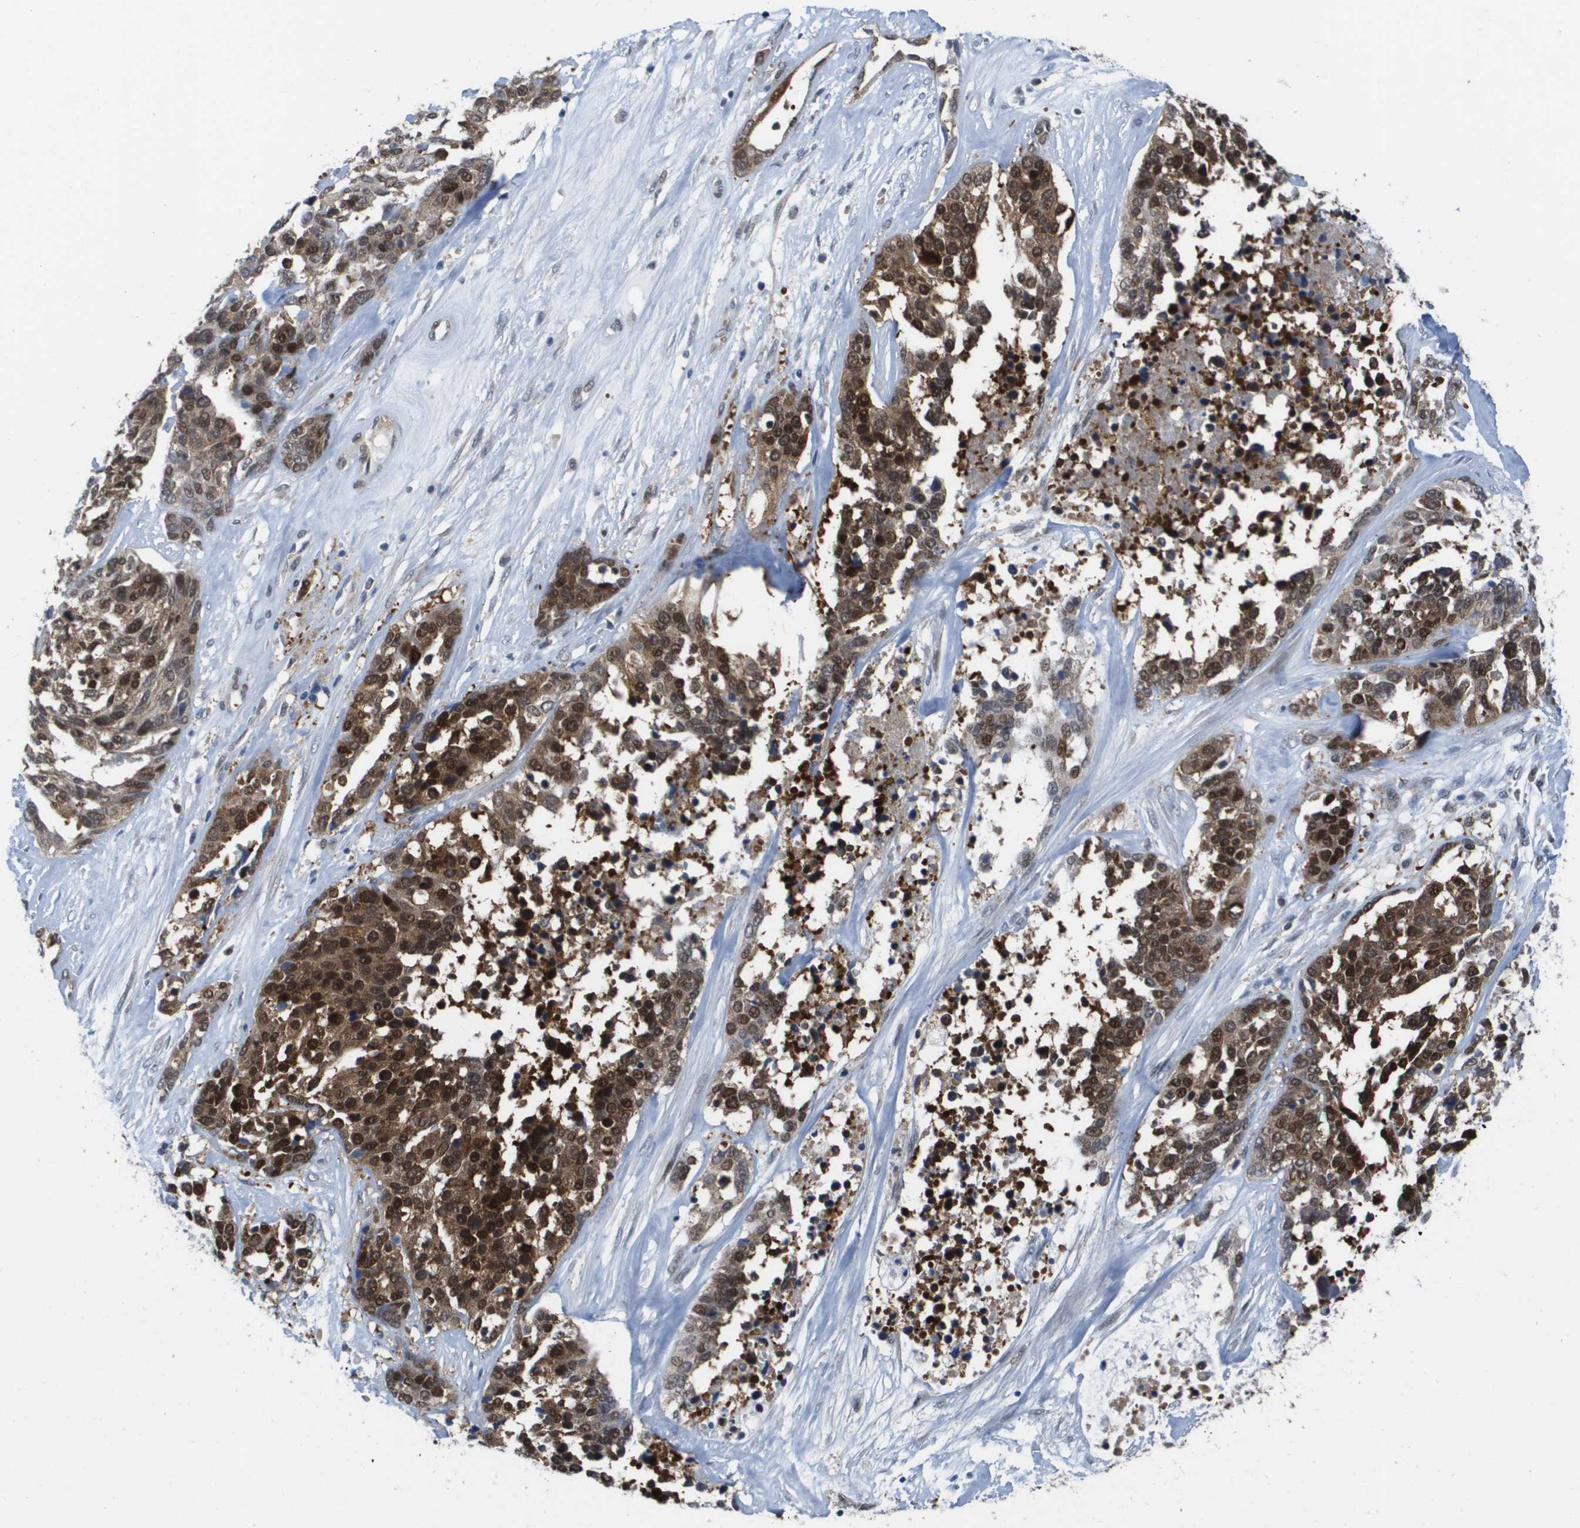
{"staining": {"intensity": "strong", "quantity": ">75%", "location": "cytoplasmic/membranous,nuclear"}, "tissue": "ovarian cancer", "cell_type": "Tumor cells", "image_type": "cancer", "snomed": [{"axis": "morphology", "description": "Cystadenocarcinoma, serous, NOS"}, {"axis": "topography", "description": "Ovary"}], "caption": "Ovarian cancer stained with a brown dye shows strong cytoplasmic/membranous and nuclear positive positivity in about >75% of tumor cells.", "gene": "FKBP4", "patient": {"sex": "female", "age": 44}}